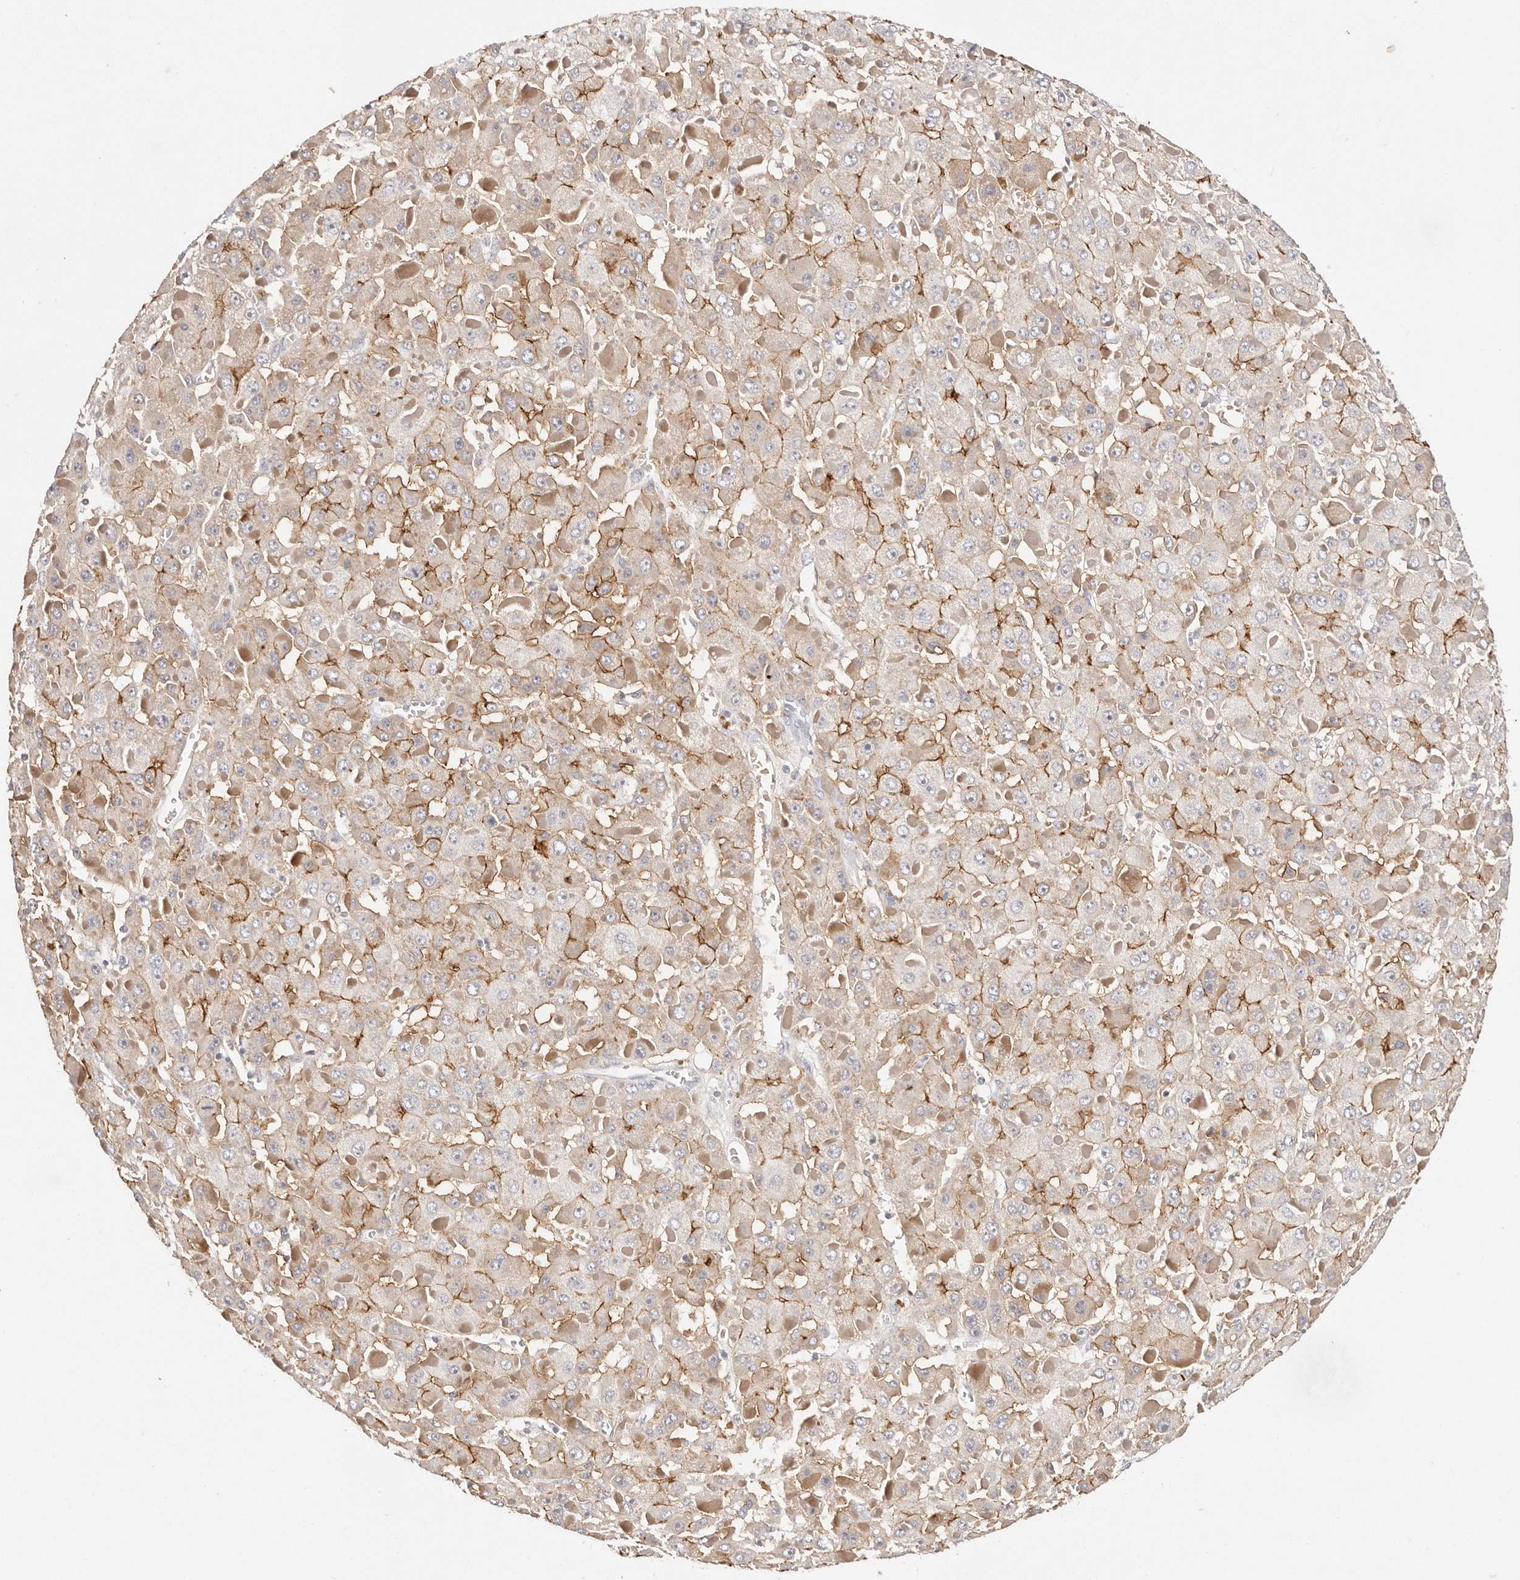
{"staining": {"intensity": "moderate", "quantity": "25%-75%", "location": "cytoplasmic/membranous"}, "tissue": "liver cancer", "cell_type": "Tumor cells", "image_type": "cancer", "snomed": [{"axis": "morphology", "description": "Carcinoma, Hepatocellular, NOS"}, {"axis": "topography", "description": "Liver"}], "caption": "IHC image of neoplastic tissue: human liver hepatocellular carcinoma stained using IHC shows medium levels of moderate protein expression localized specifically in the cytoplasmic/membranous of tumor cells, appearing as a cytoplasmic/membranous brown color.", "gene": "CXADR", "patient": {"sex": "female", "age": 73}}